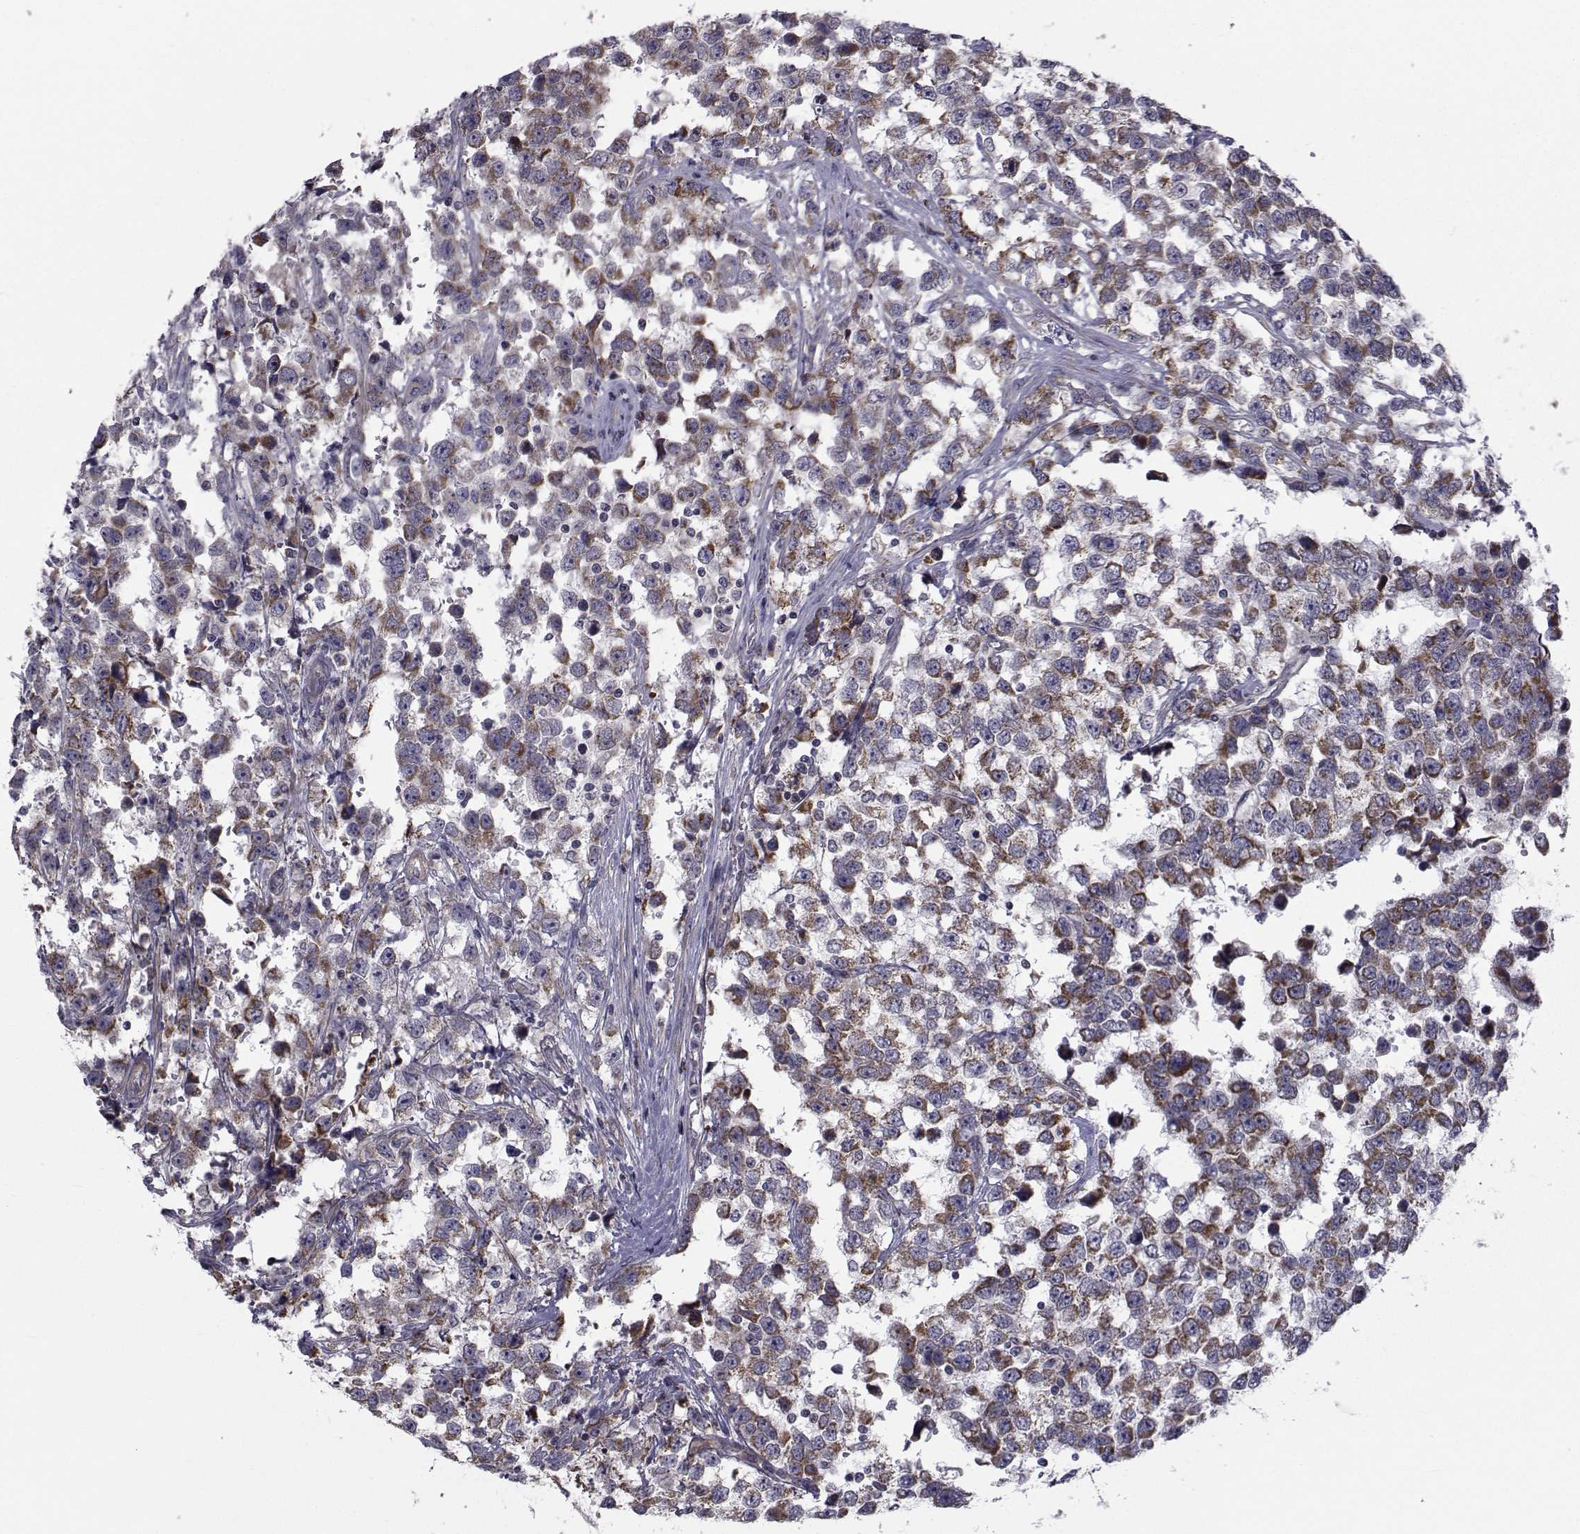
{"staining": {"intensity": "moderate", "quantity": "<25%", "location": "cytoplasmic/membranous"}, "tissue": "testis cancer", "cell_type": "Tumor cells", "image_type": "cancer", "snomed": [{"axis": "morphology", "description": "Seminoma, NOS"}, {"axis": "topography", "description": "Testis"}], "caption": "About <25% of tumor cells in human testis seminoma demonstrate moderate cytoplasmic/membranous protein expression as visualized by brown immunohistochemical staining.", "gene": "CFAP74", "patient": {"sex": "male", "age": 34}}